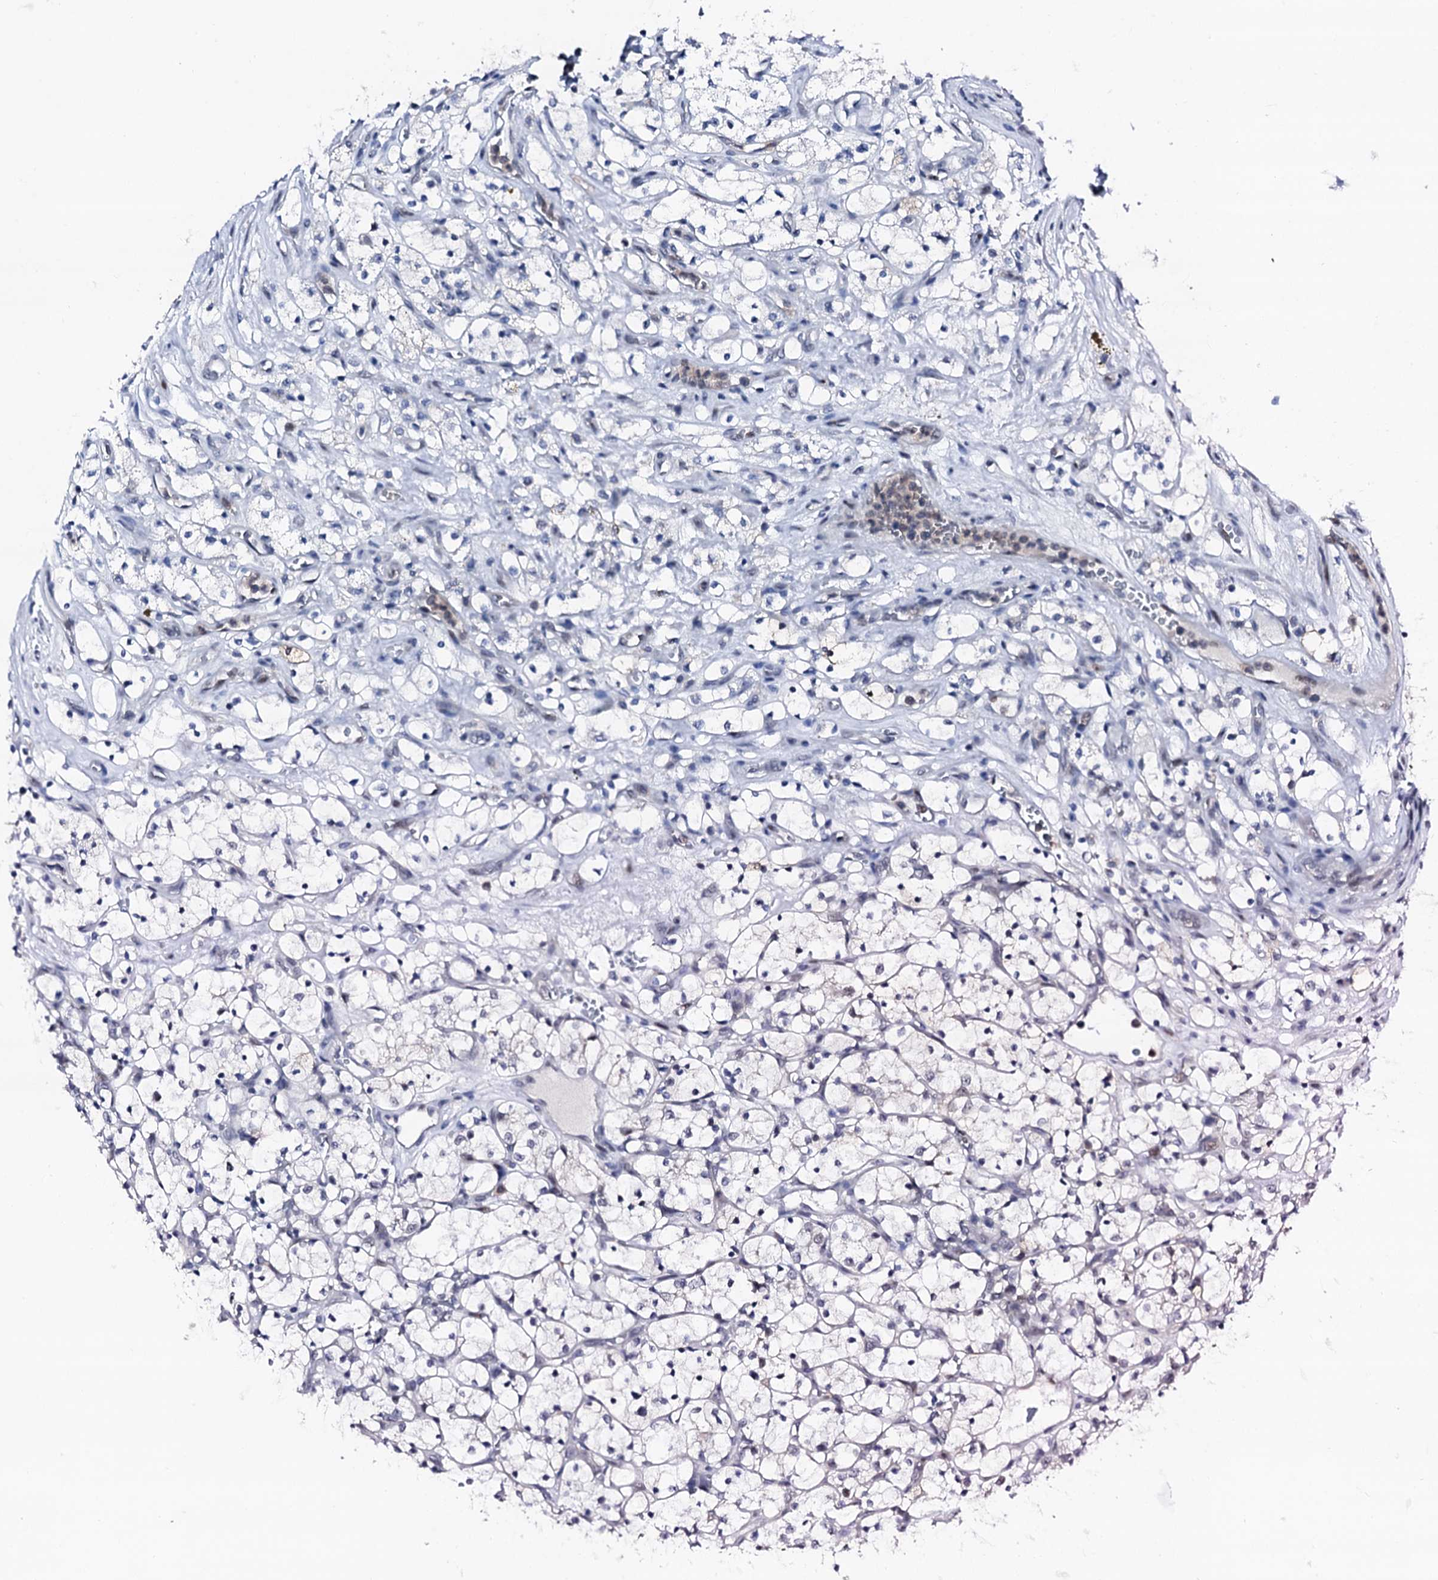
{"staining": {"intensity": "negative", "quantity": "none", "location": "none"}, "tissue": "renal cancer", "cell_type": "Tumor cells", "image_type": "cancer", "snomed": [{"axis": "morphology", "description": "Adenocarcinoma, NOS"}, {"axis": "topography", "description": "Kidney"}], "caption": "The histopathology image displays no significant expression in tumor cells of renal cancer (adenocarcinoma).", "gene": "TRAFD1", "patient": {"sex": "female", "age": 69}}